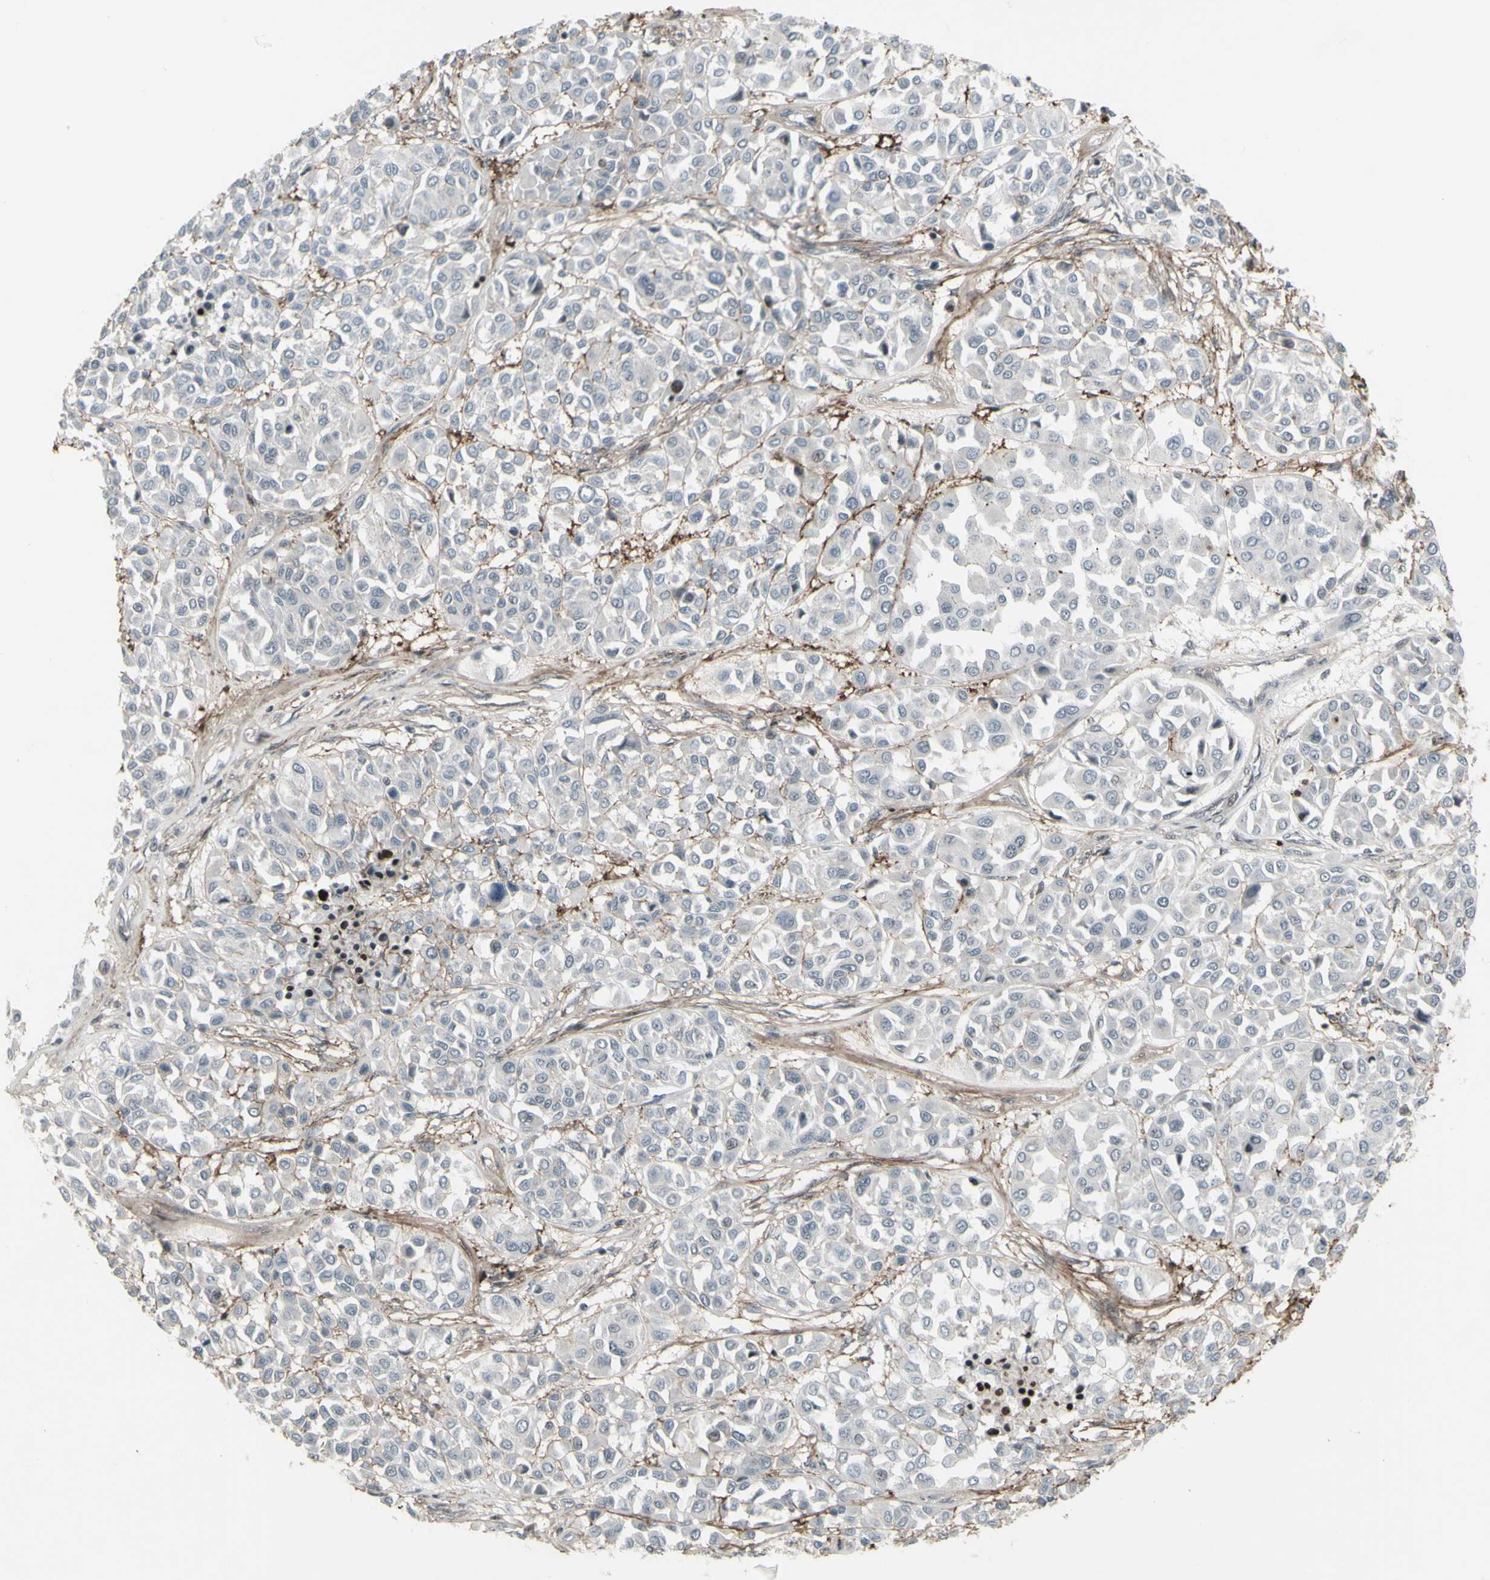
{"staining": {"intensity": "negative", "quantity": "none", "location": "none"}, "tissue": "melanoma", "cell_type": "Tumor cells", "image_type": "cancer", "snomed": [{"axis": "morphology", "description": "Malignant melanoma, Metastatic site"}, {"axis": "topography", "description": "Soft tissue"}], "caption": "This is an immunohistochemistry photomicrograph of melanoma. There is no expression in tumor cells.", "gene": "SUPT6H", "patient": {"sex": "male", "age": 41}}